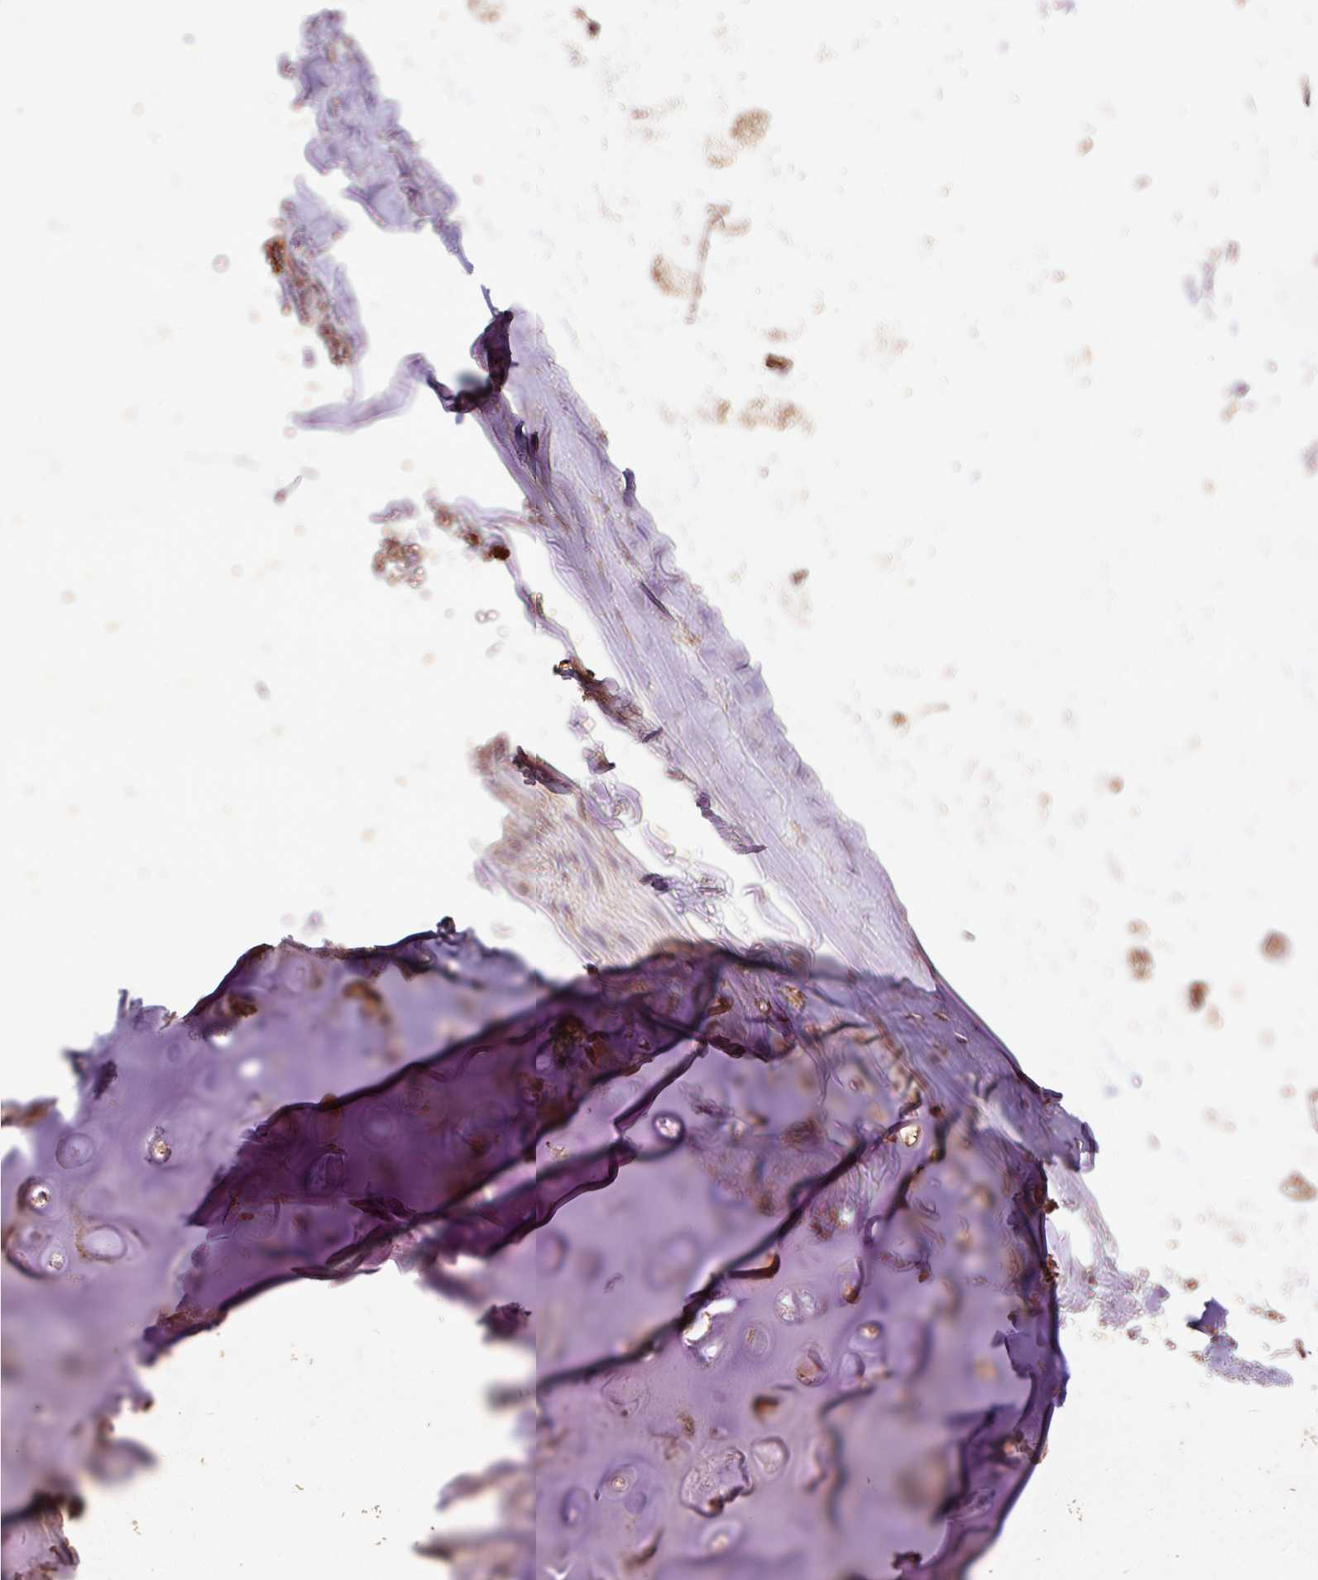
{"staining": {"intensity": "moderate", "quantity": ">75%", "location": "cytoplasmic/membranous,nuclear"}, "tissue": "adipose tissue", "cell_type": "Adipocytes", "image_type": "normal", "snomed": [{"axis": "morphology", "description": "Normal tissue, NOS"}, {"axis": "topography", "description": "Cartilage tissue"}, {"axis": "topography", "description": "Bronchus"}, {"axis": "topography", "description": "Peripheral nerve tissue"}], "caption": "Immunohistochemistry image of unremarkable human adipose tissue stained for a protein (brown), which displays medium levels of moderate cytoplasmic/membranous,nuclear expression in approximately >75% of adipocytes.", "gene": "ATP5F1A", "patient": {"sex": "male", "age": 67}}